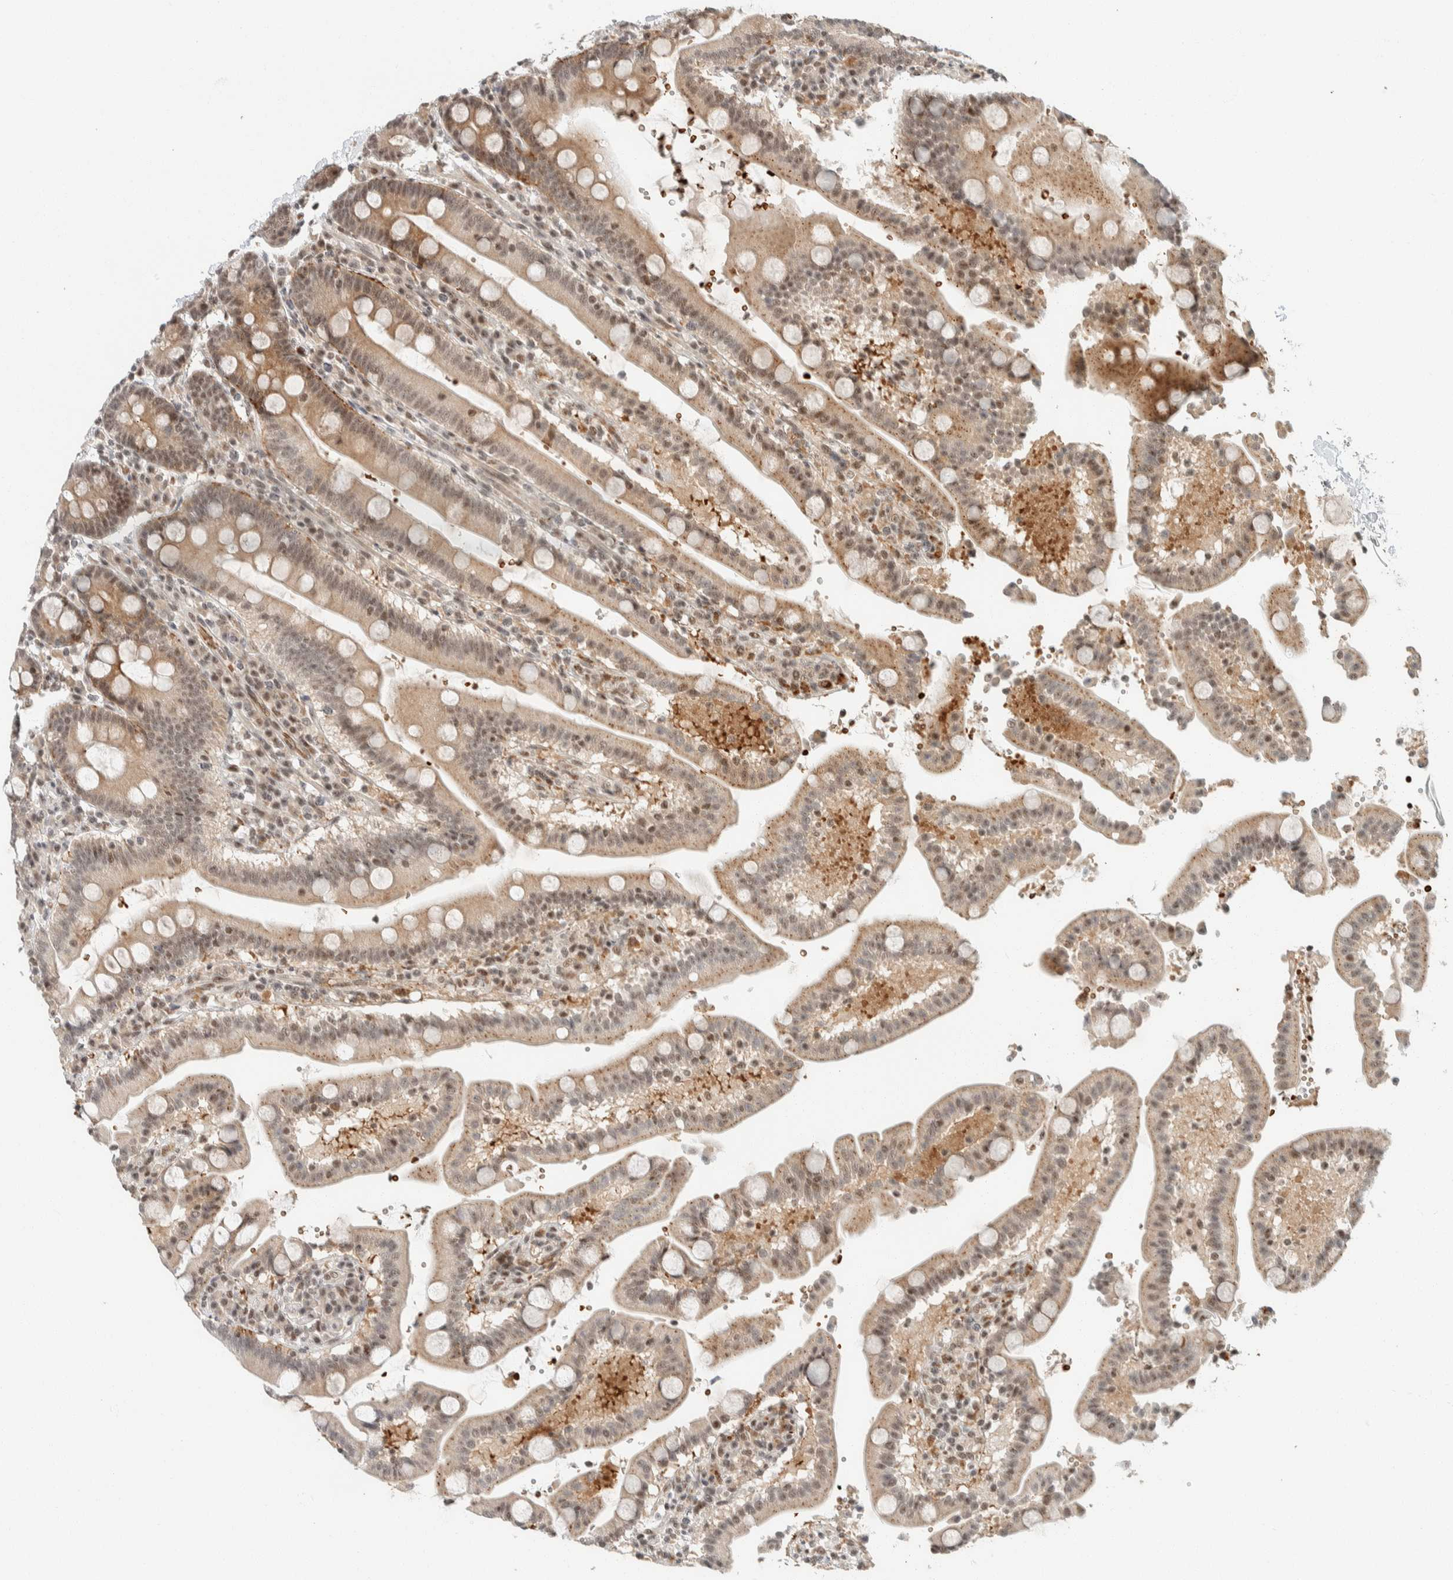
{"staining": {"intensity": "moderate", "quantity": ">75%", "location": "nuclear"}, "tissue": "duodenum", "cell_type": "Glandular cells", "image_type": "normal", "snomed": [{"axis": "morphology", "description": "Normal tissue, NOS"}, {"axis": "topography", "description": "Small intestine, NOS"}], "caption": "Normal duodenum shows moderate nuclear positivity in about >75% of glandular cells, visualized by immunohistochemistry. The protein of interest is stained brown, and the nuclei are stained in blue (DAB IHC with brightfield microscopy, high magnification).", "gene": "ZBTB2", "patient": {"sex": "female", "age": 71}}